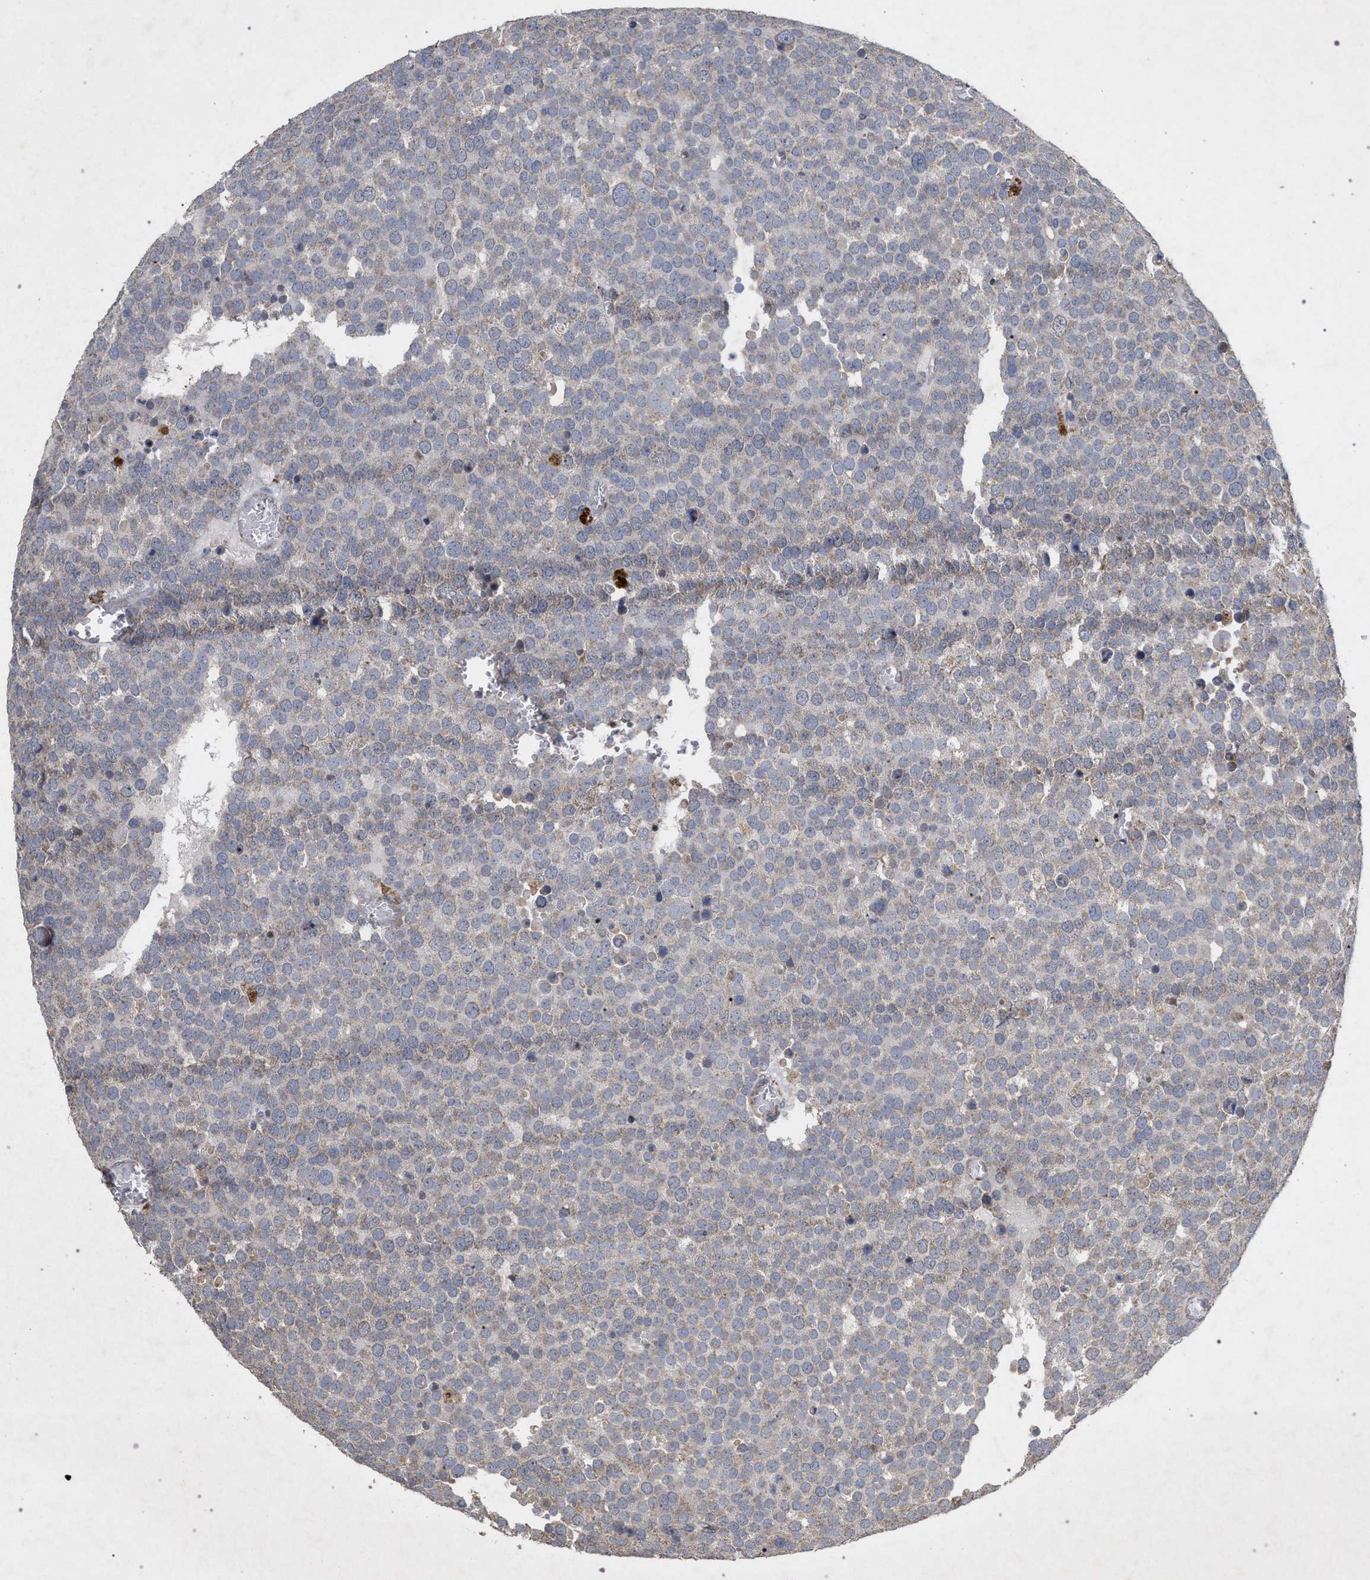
{"staining": {"intensity": "negative", "quantity": "none", "location": "none"}, "tissue": "testis cancer", "cell_type": "Tumor cells", "image_type": "cancer", "snomed": [{"axis": "morphology", "description": "Normal tissue, NOS"}, {"axis": "morphology", "description": "Seminoma, NOS"}, {"axis": "topography", "description": "Testis"}], "caption": "A photomicrograph of human seminoma (testis) is negative for staining in tumor cells.", "gene": "PKD2L1", "patient": {"sex": "male", "age": 71}}